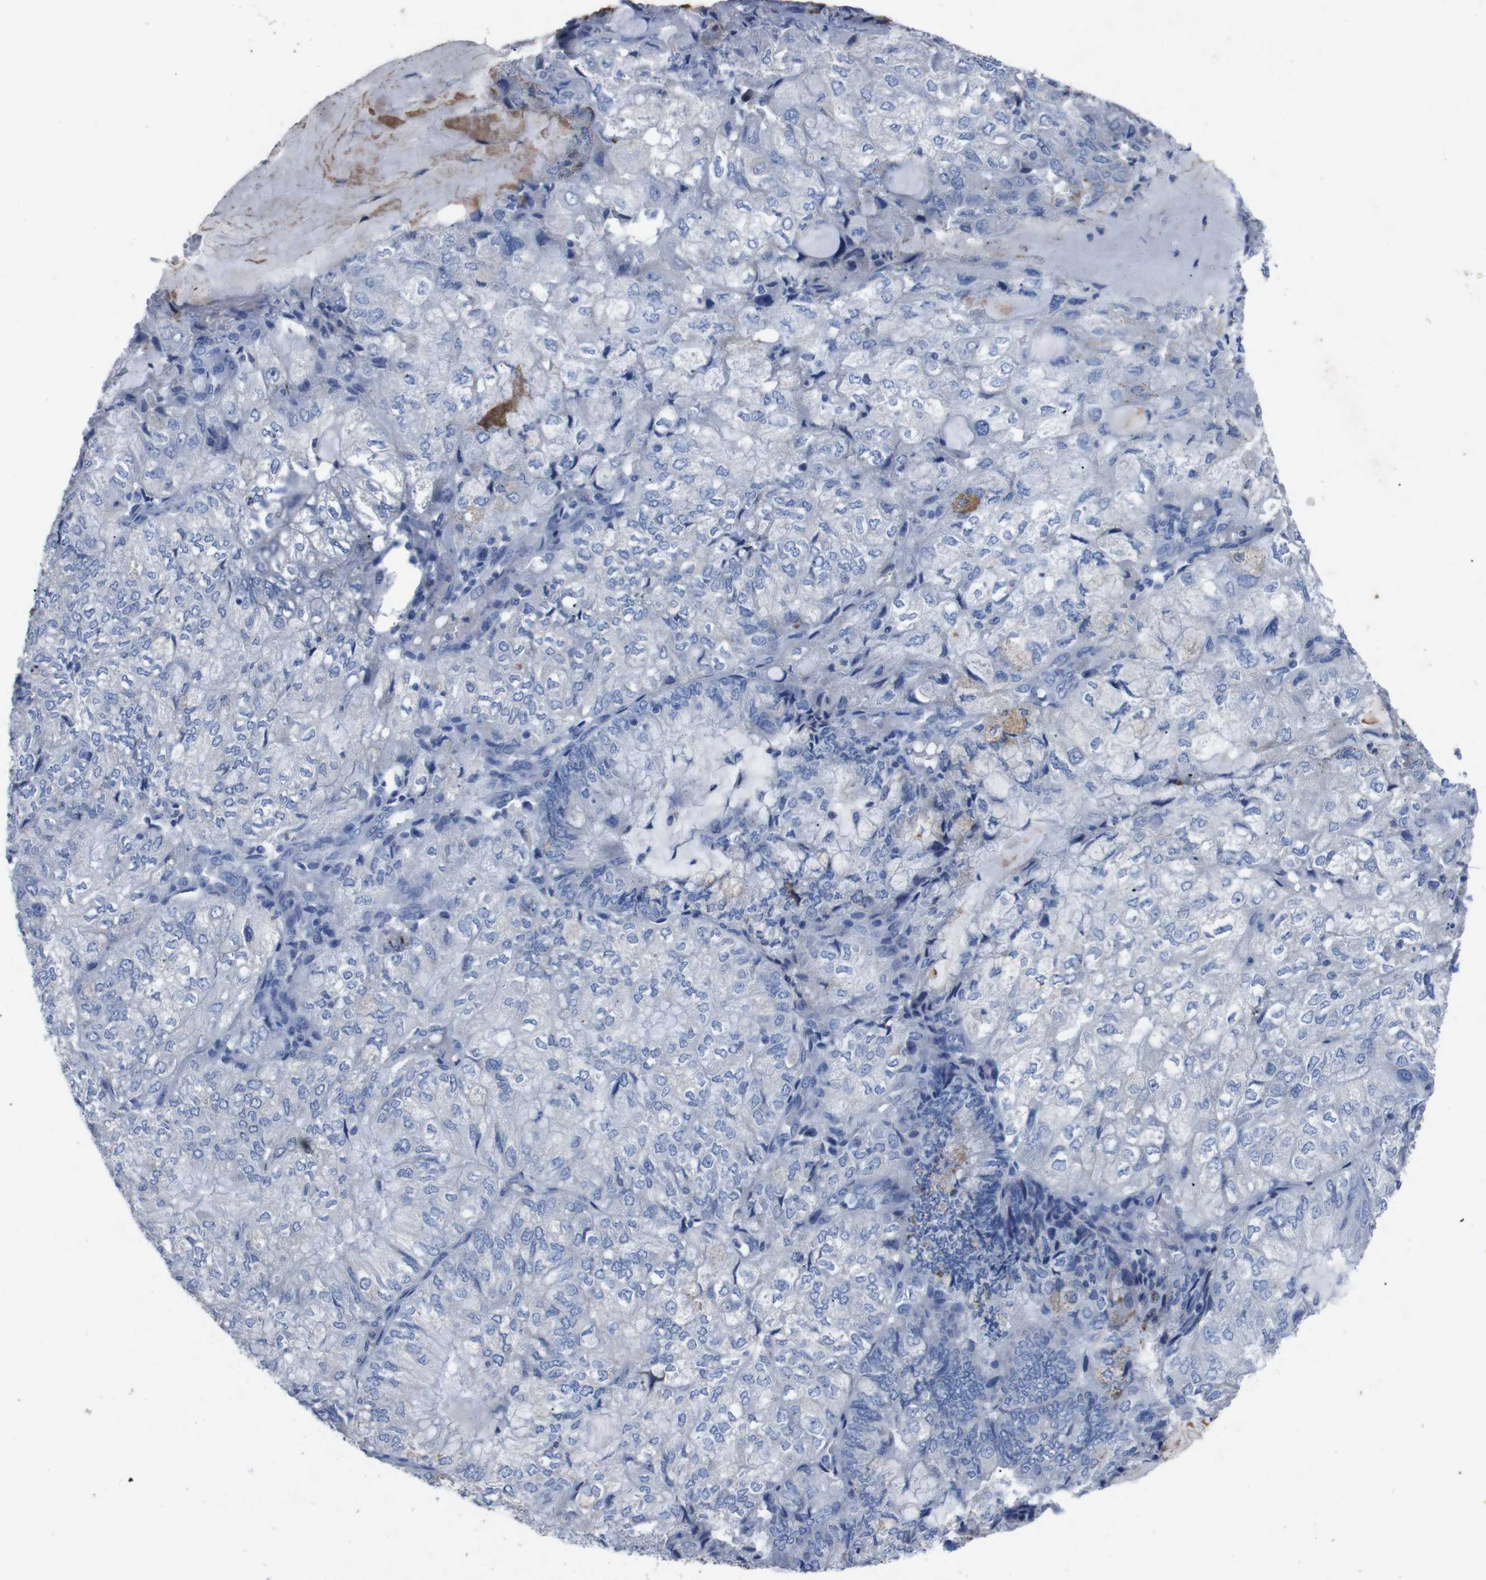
{"staining": {"intensity": "negative", "quantity": "none", "location": "none"}, "tissue": "endometrial cancer", "cell_type": "Tumor cells", "image_type": "cancer", "snomed": [{"axis": "morphology", "description": "Adenocarcinoma, NOS"}, {"axis": "topography", "description": "Endometrium"}], "caption": "Immunohistochemistry photomicrograph of human endometrial cancer (adenocarcinoma) stained for a protein (brown), which shows no positivity in tumor cells.", "gene": "GJB2", "patient": {"sex": "female", "age": 81}}